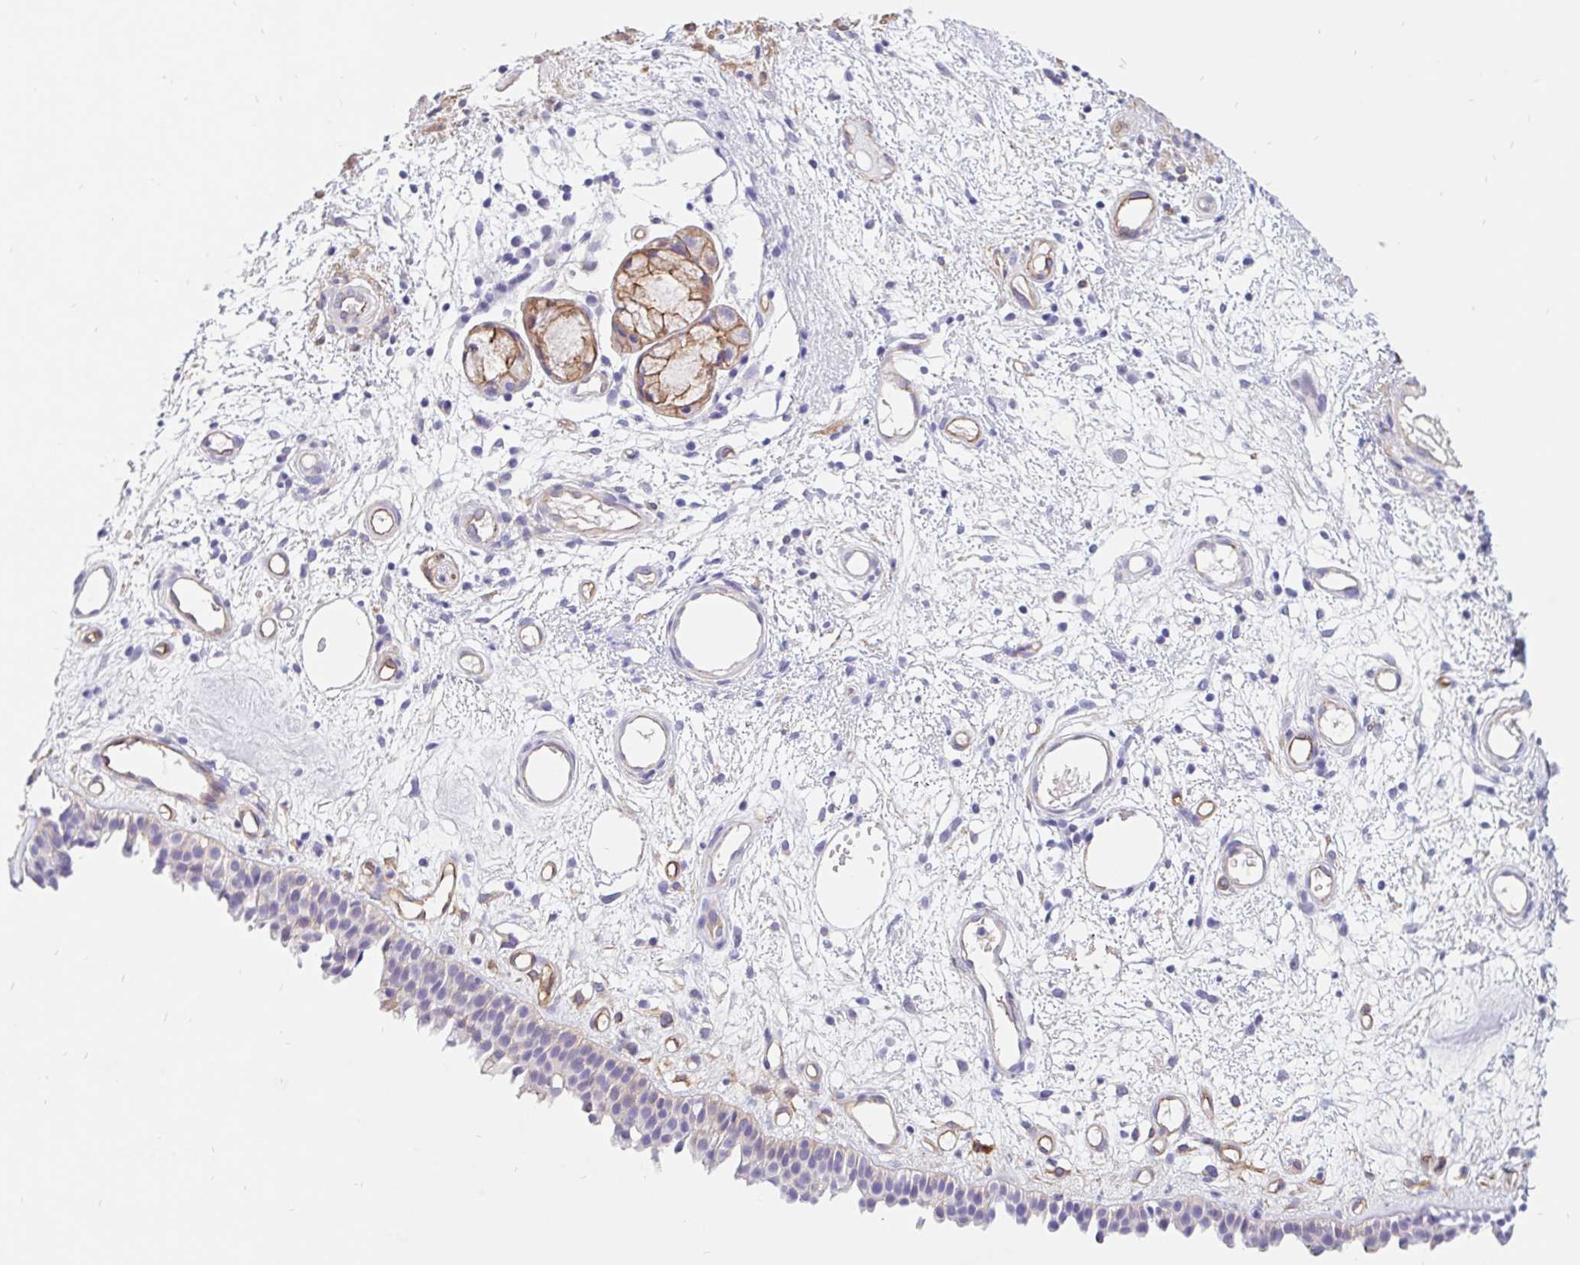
{"staining": {"intensity": "weak", "quantity": "<25%", "location": "cytoplasmic/membranous"}, "tissue": "nasopharynx", "cell_type": "Respiratory epithelial cells", "image_type": "normal", "snomed": [{"axis": "morphology", "description": "Normal tissue, NOS"}, {"axis": "morphology", "description": "Inflammation, NOS"}, {"axis": "topography", "description": "Nasopharynx"}], "caption": "The image reveals no significant positivity in respiratory epithelial cells of nasopharynx. (DAB (3,3'-diaminobenzidine) IHC with hematoxylin counter stain).", "gene": "LIMCH1", "patient": {"sex": "male", "age": 54}}